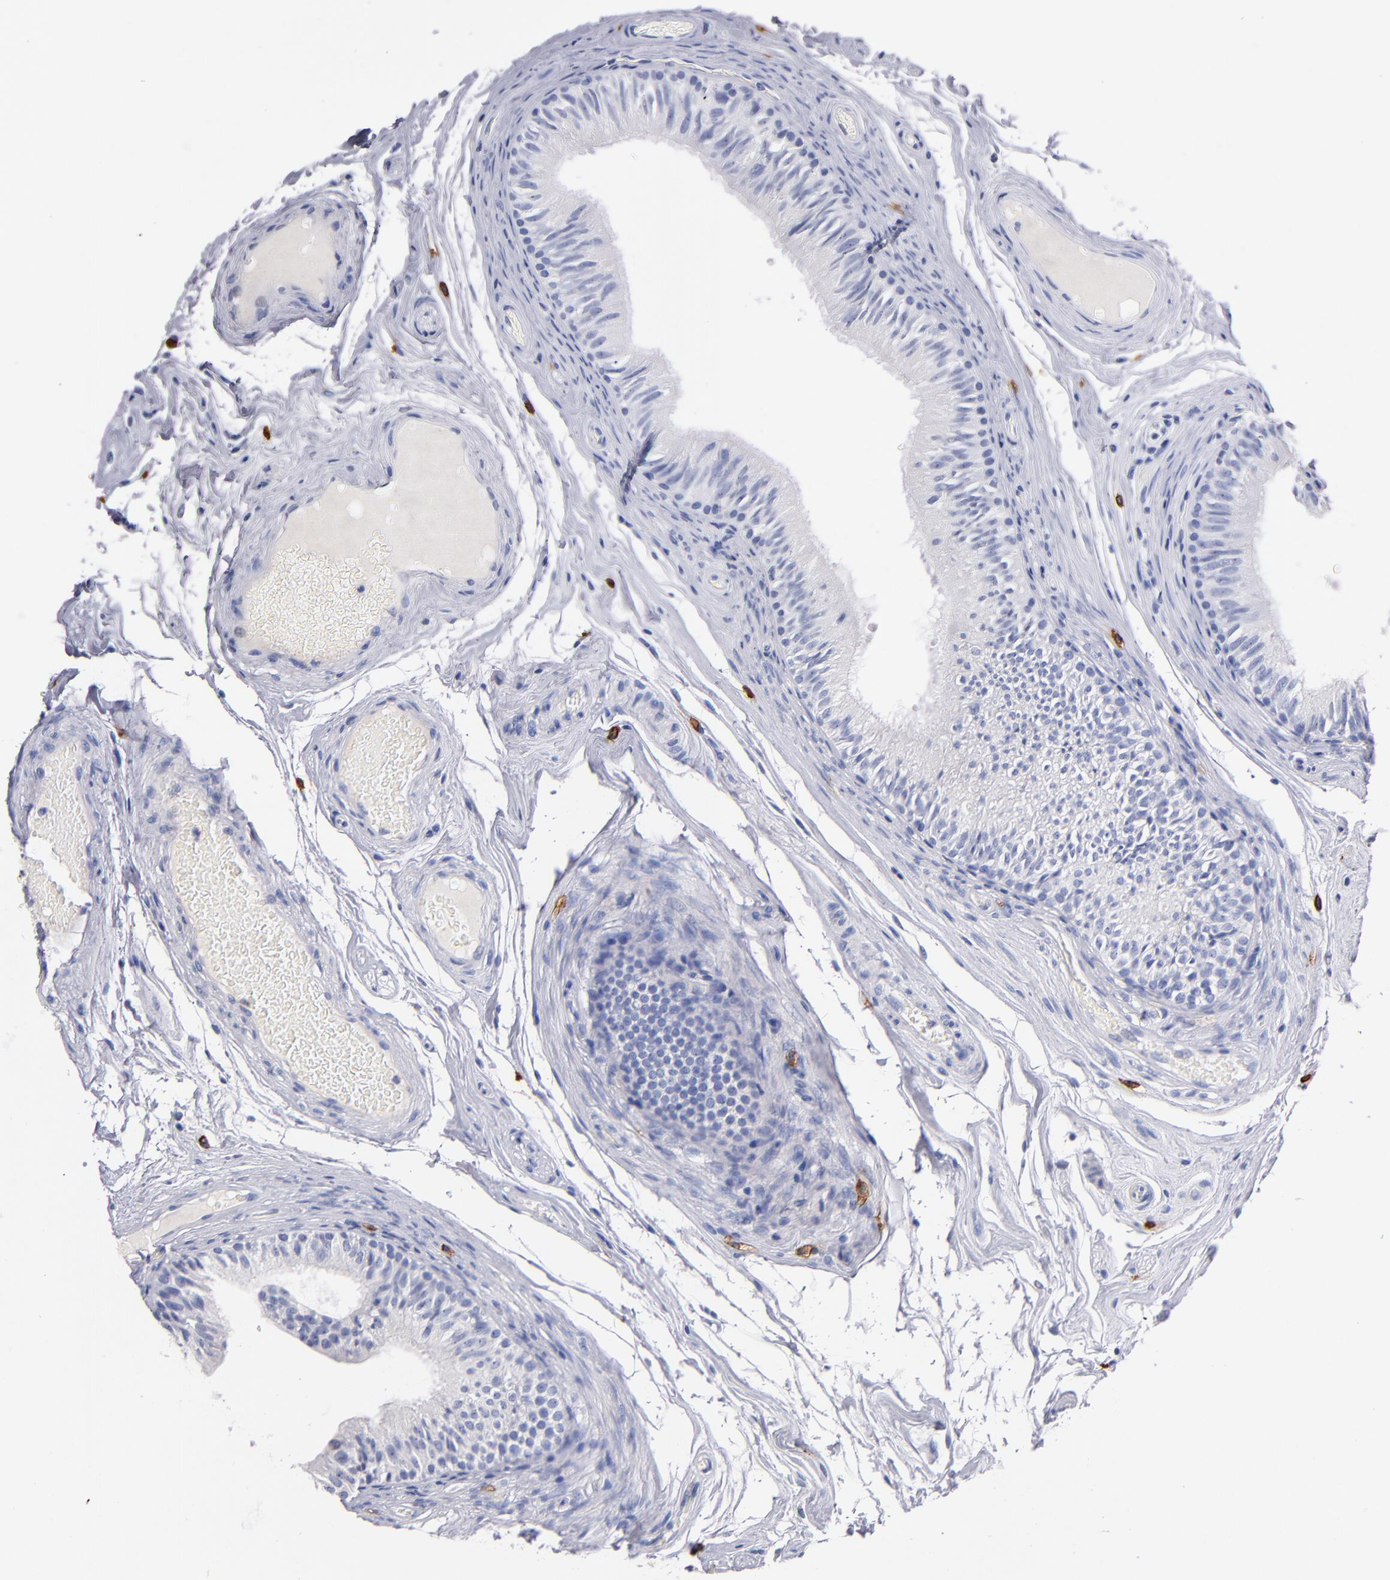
{"staining": {"intensity": "negative", "quantity": "none", "location": "none"}, "tissue": "epididymis", "cell_type": "Glandular cells", "image_type": "normal", "snomed": [{"axis": "morphology", "description": "Normal tissue, NOS"}, {"axis": "topography", "description": "Testis"}, {"axis": "topography", "description": "Epididymis"}], "caption": "Glandular cells show no significant protein positivity in benign epididymis.", "gene": "KIT", "patient": {"sex": "male", "age": 36}}